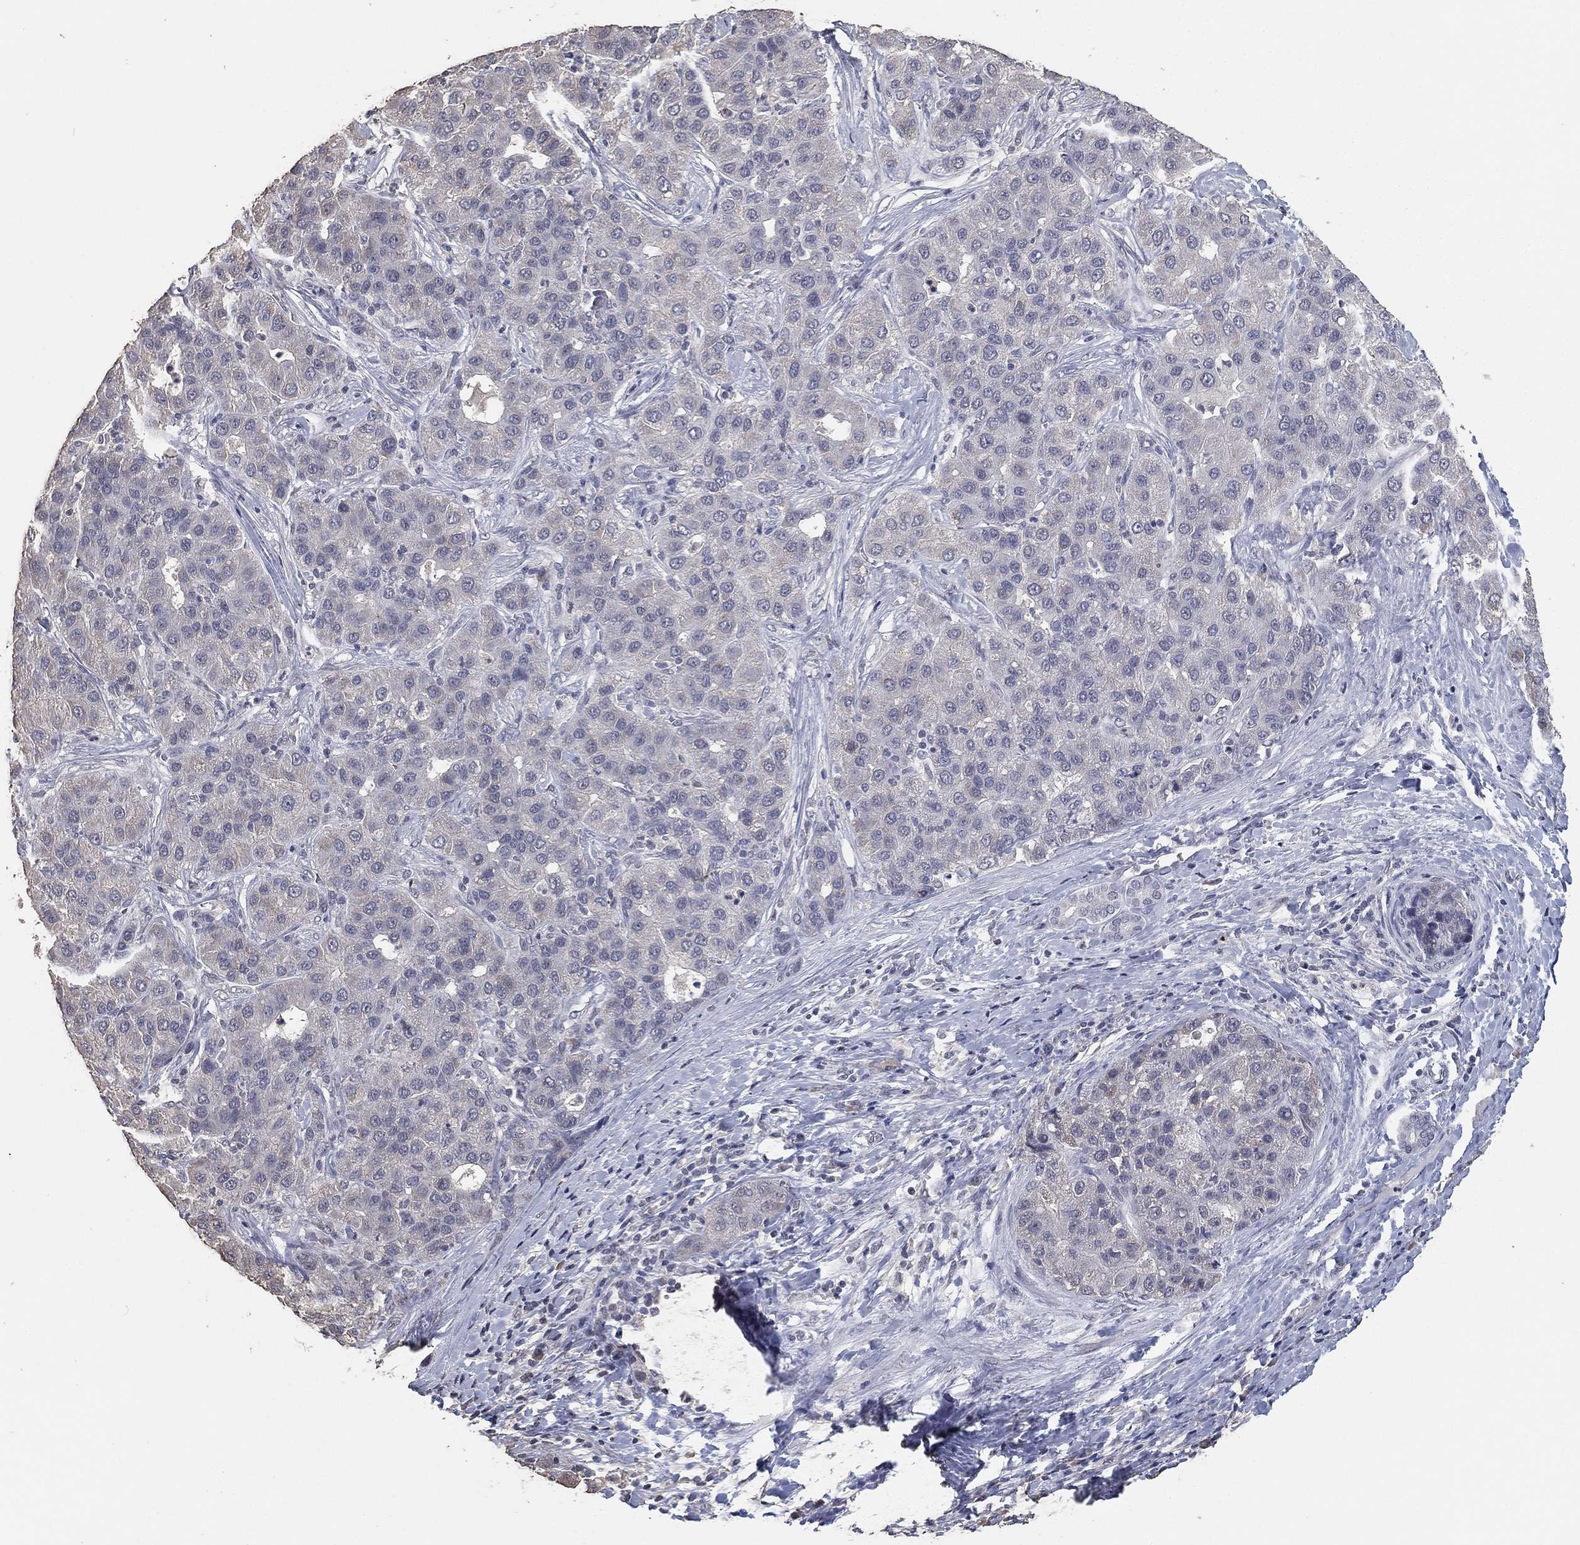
{"staining": {"intensity": "negative", "quantity": "none", "location": "none"}, "tissue": "liver cancer", "cell_type": "Tumor cells", "image_type": "cancer", "snomed": [{"axis": "morphology", "description": "Carcinoma, Hepatocellular, NOS"}, {"axis": "topography", "description": "Liver"}], "caption": "An IHC photomicrograph of liver hepatocellular carcinoma is shown. There is no staining in tumor cells of liver hepatocellular carcinoma.", "gene": "DSG1", "patient": {"sex": "male", "age": 65}}